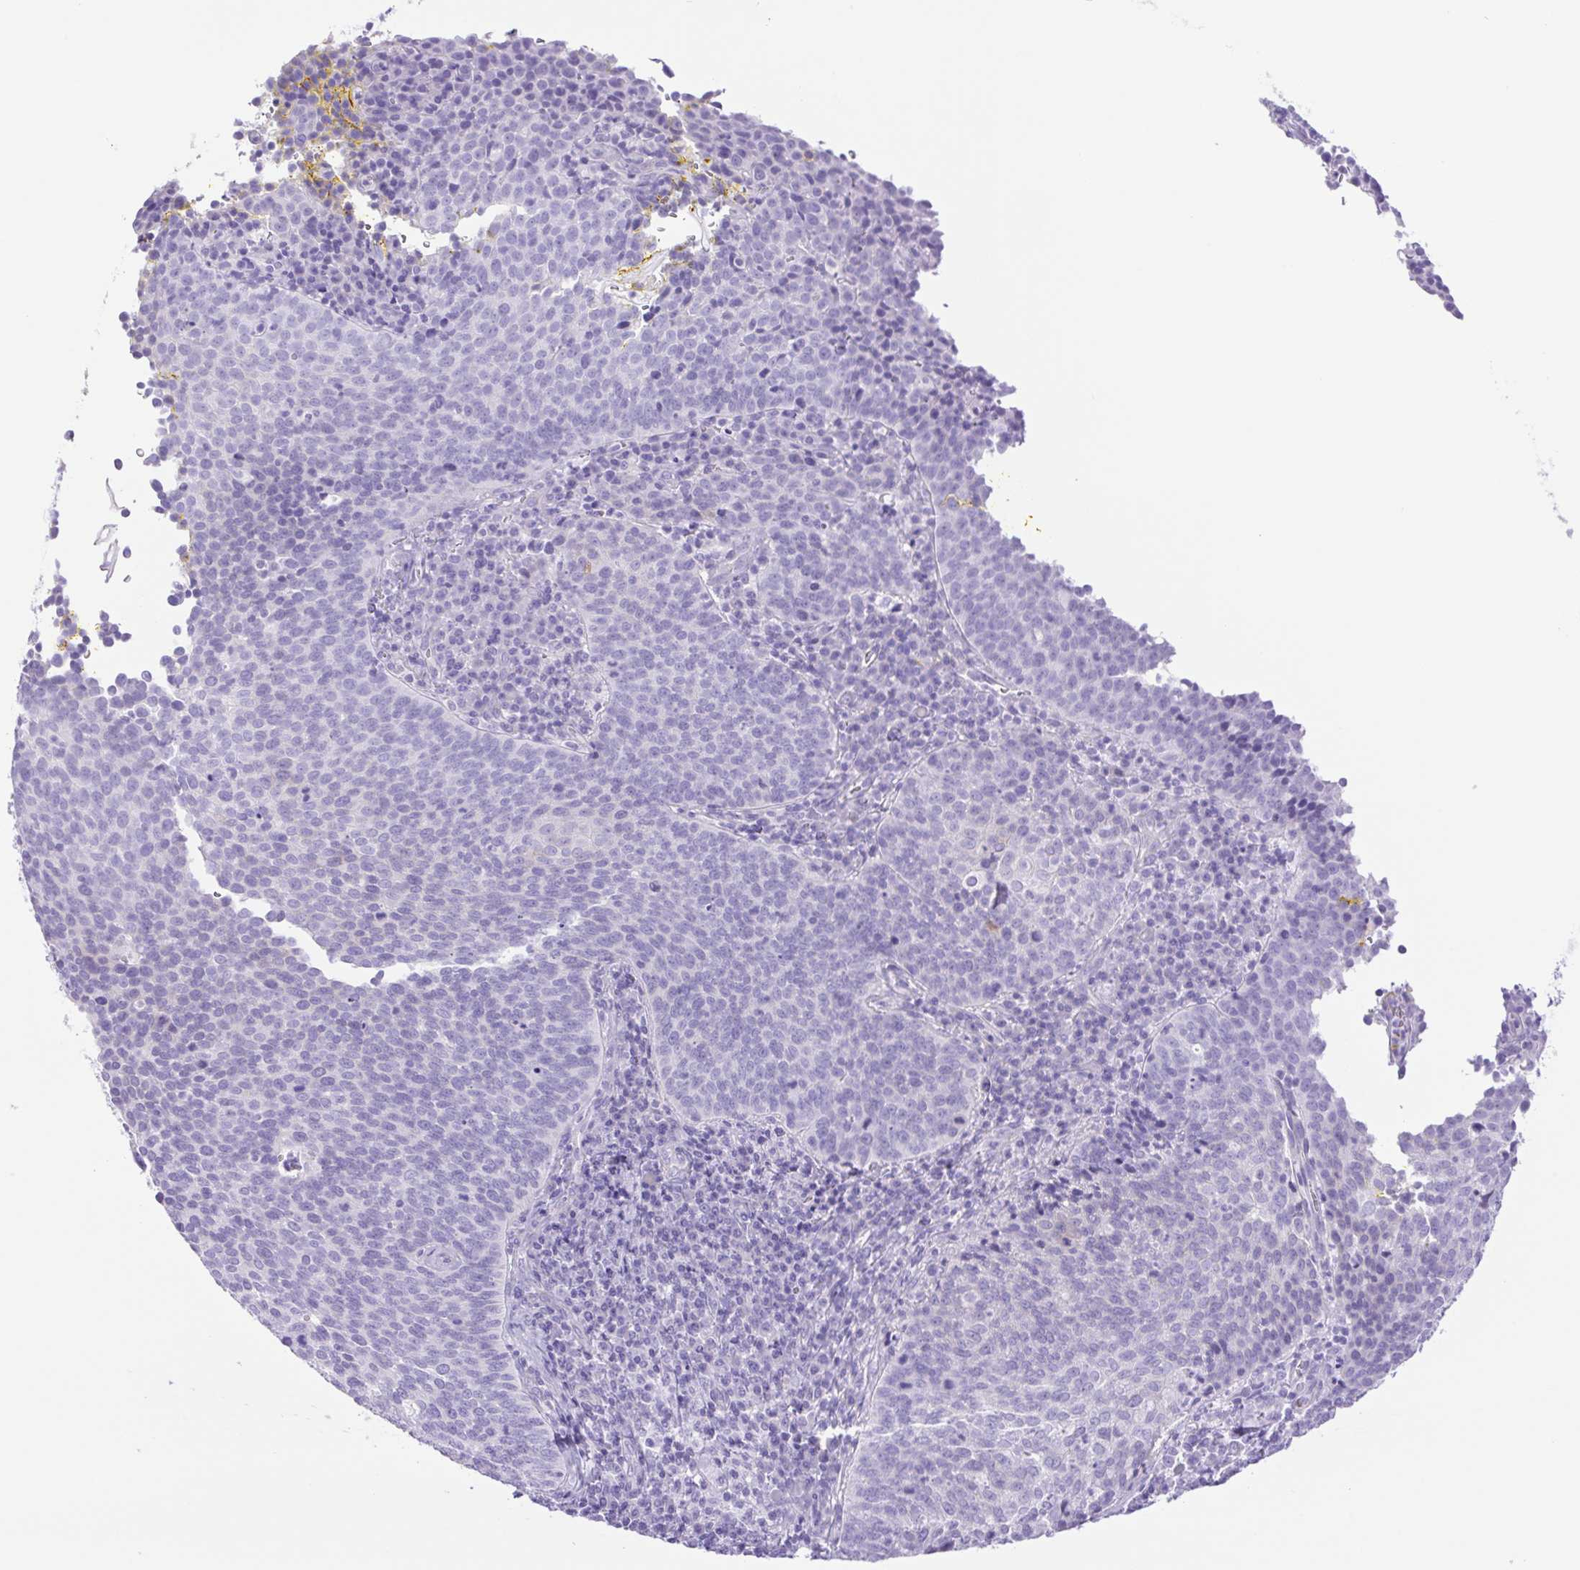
{"staining": {"intensity": "negative", "quantity": "none", "location": "none"}, "tissue": "cervical cancer", "cell_type": "Tumor cells", "image_type": "cancer", "snomed": [{"axis": "morphology", "description": "Squamous cell carcinoma, NOS"}, {"axis": "topography", "description": "Cervix"}], "caption": "This histopathology image is of cervical cancer stained with immunohistochemistry to label a protein in brown with the nuclei are counter-stained blue. There is no staining in tumor cells. (IHC, brightfield microscopy, high magnification).", "gene": "CDSN", "patient": {"sex": "female", "age": 34}}